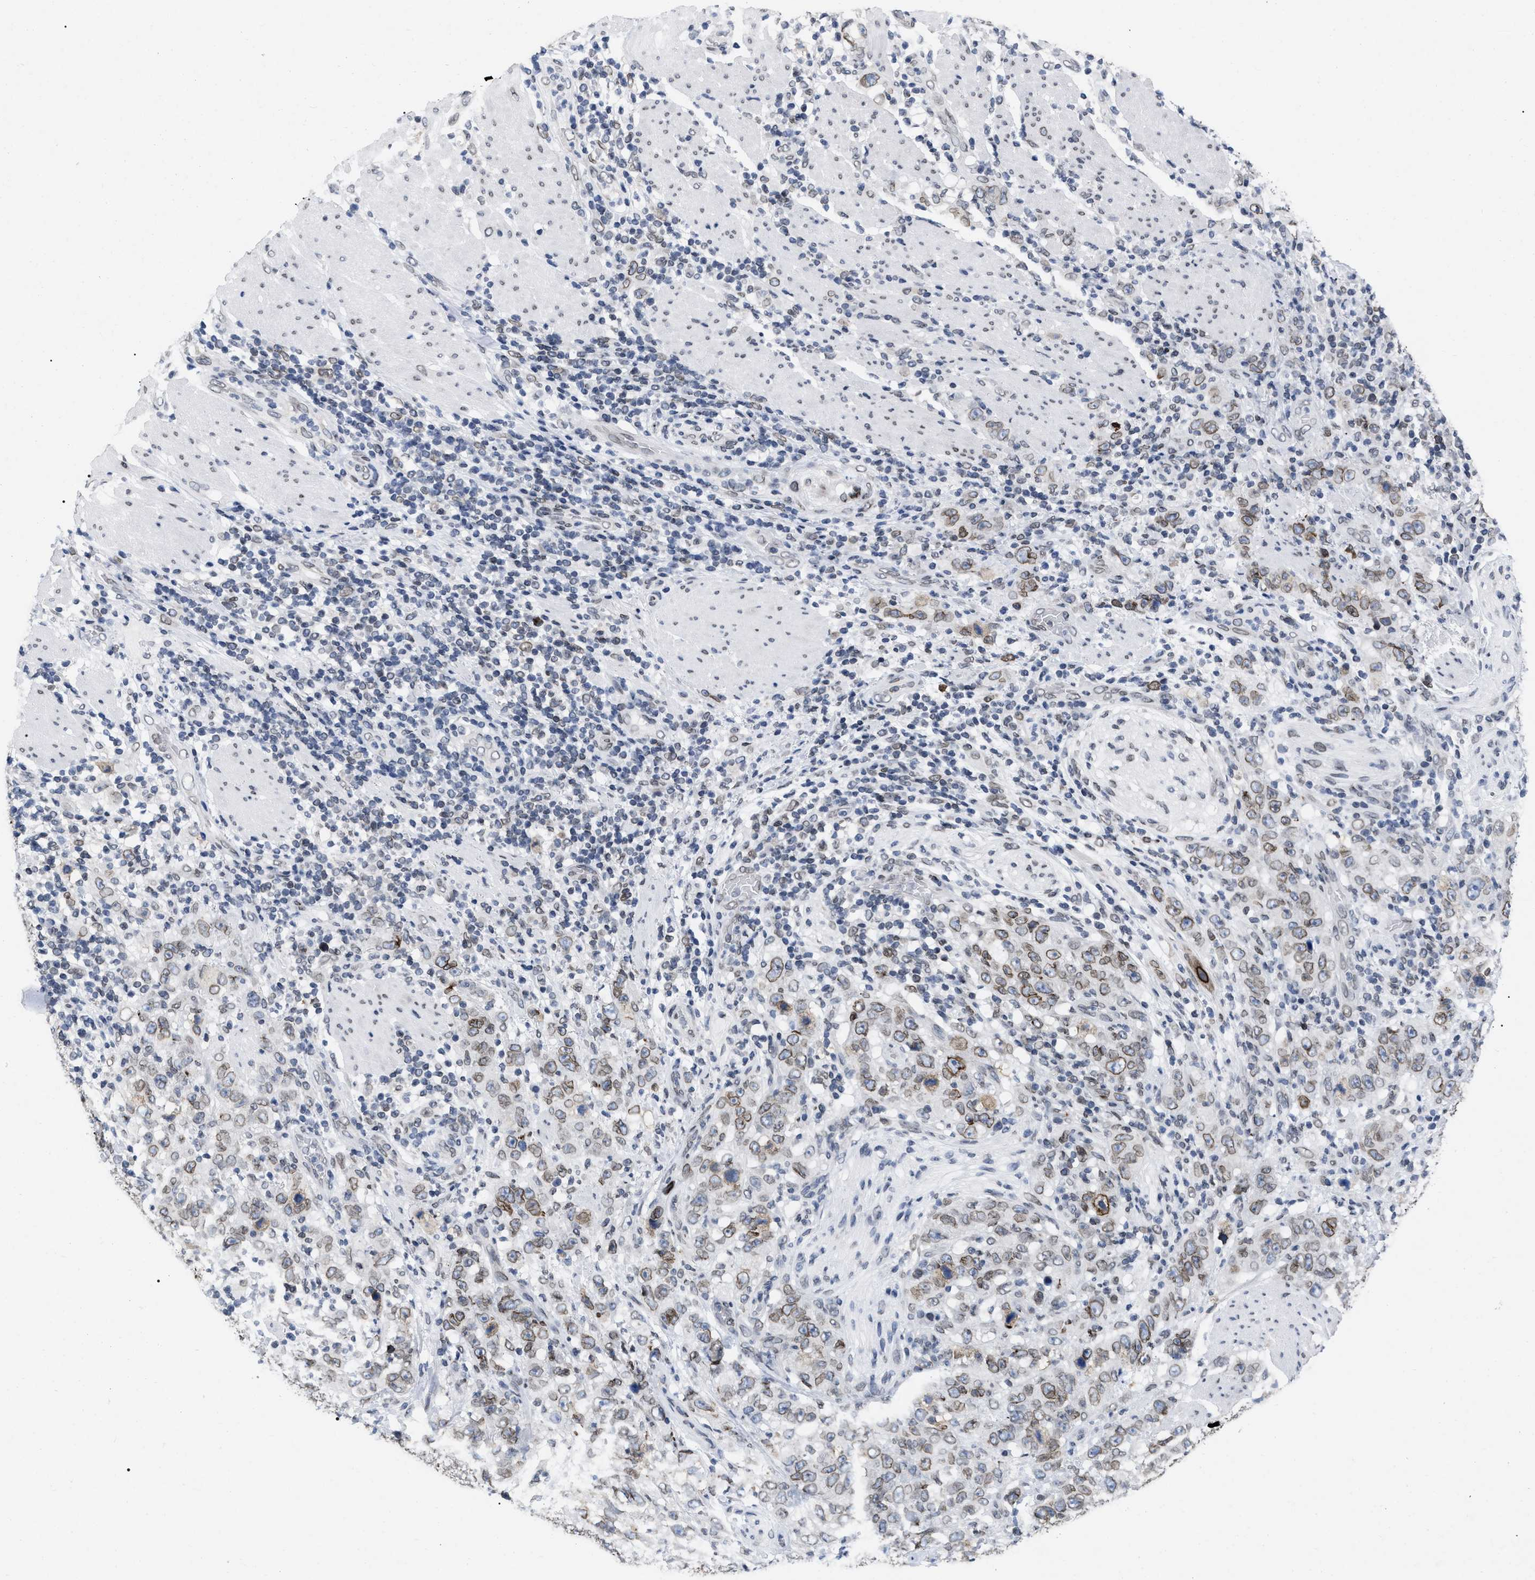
{"staining": {"intensity": "moderate", "quantity": ">75%", "location": "cytoplasmic/membranous,nuclear"}, "tissue": "stomach cancer", "cell_type": "Tumor cells", "image_type": "cancer", "snomed": [{"axis": "morphology", "description": "Adenocarcinoma, NOS"}, {"axis": "topography", "description": "Stomach"}], "caption": "Brown immunohistochemical staining in stomach cancer (adenocarcinoma) reveals moderate cytoplasmic/membranous and nuclear expression in approximately >75% of tumor cells.", "gene": "TPR", "patient": {"sex": "male", "age": 48}}